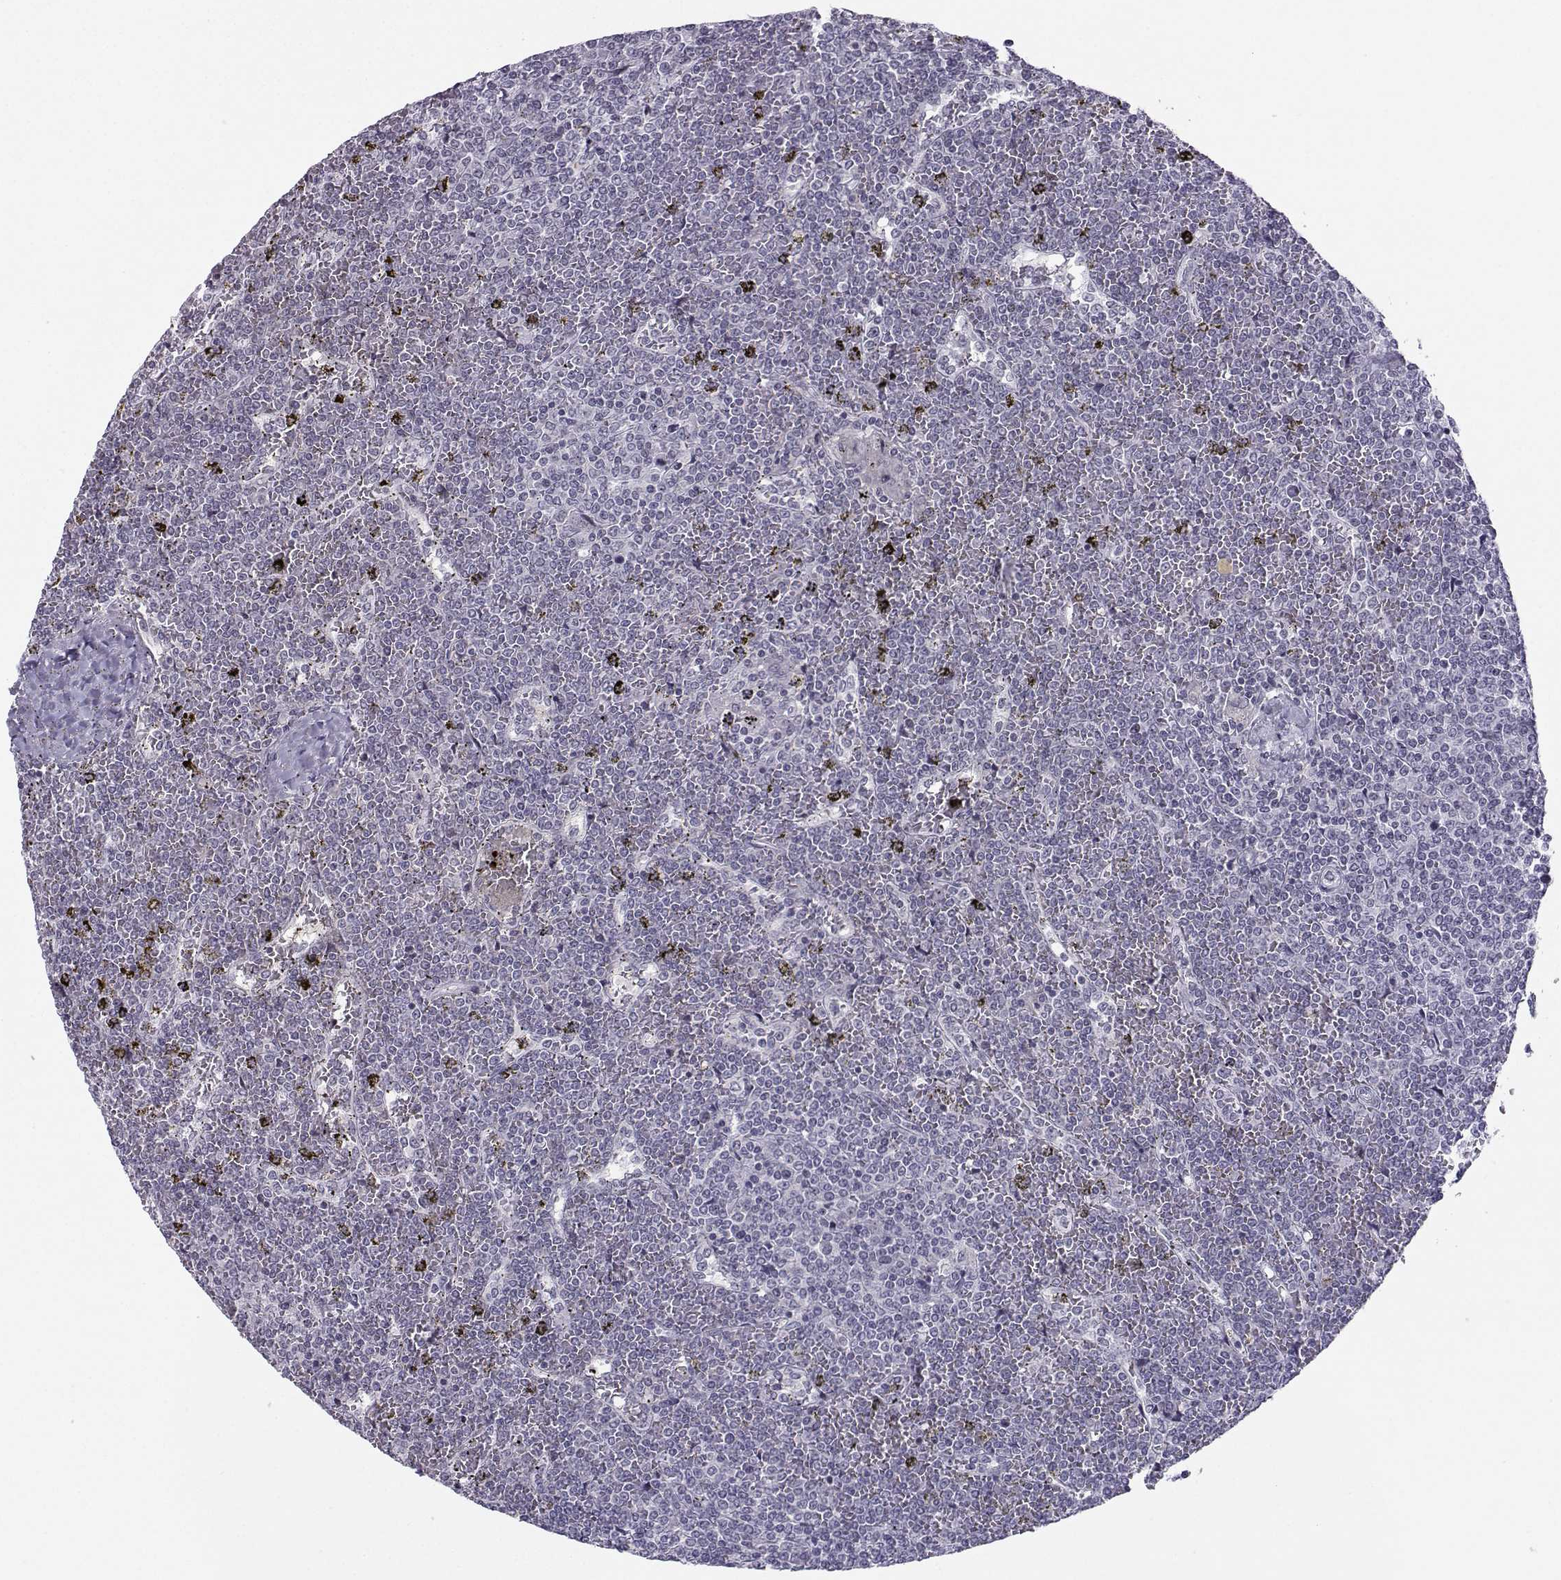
{"staining": {"intensity": "negative", "quantity": "none", "location": "none"}, "tissue": "lymphoma", "cell_type": "Tumor cells", "image_type": "cancer", "snomed": [{"axis": "morphology", "description": "Malignant lymphoma, non-Hodgkin's type, Low grade"}, {"axis": "topography", "description": "Spleen"}], "caption": "DAB (3,3'-diaminobenzidine) immunohistochemical staining of human lymphoma demonstrates no significant staining in tumor cells.", "gene": "LHX1", "patient": {"sex": "female", "age": 19}}